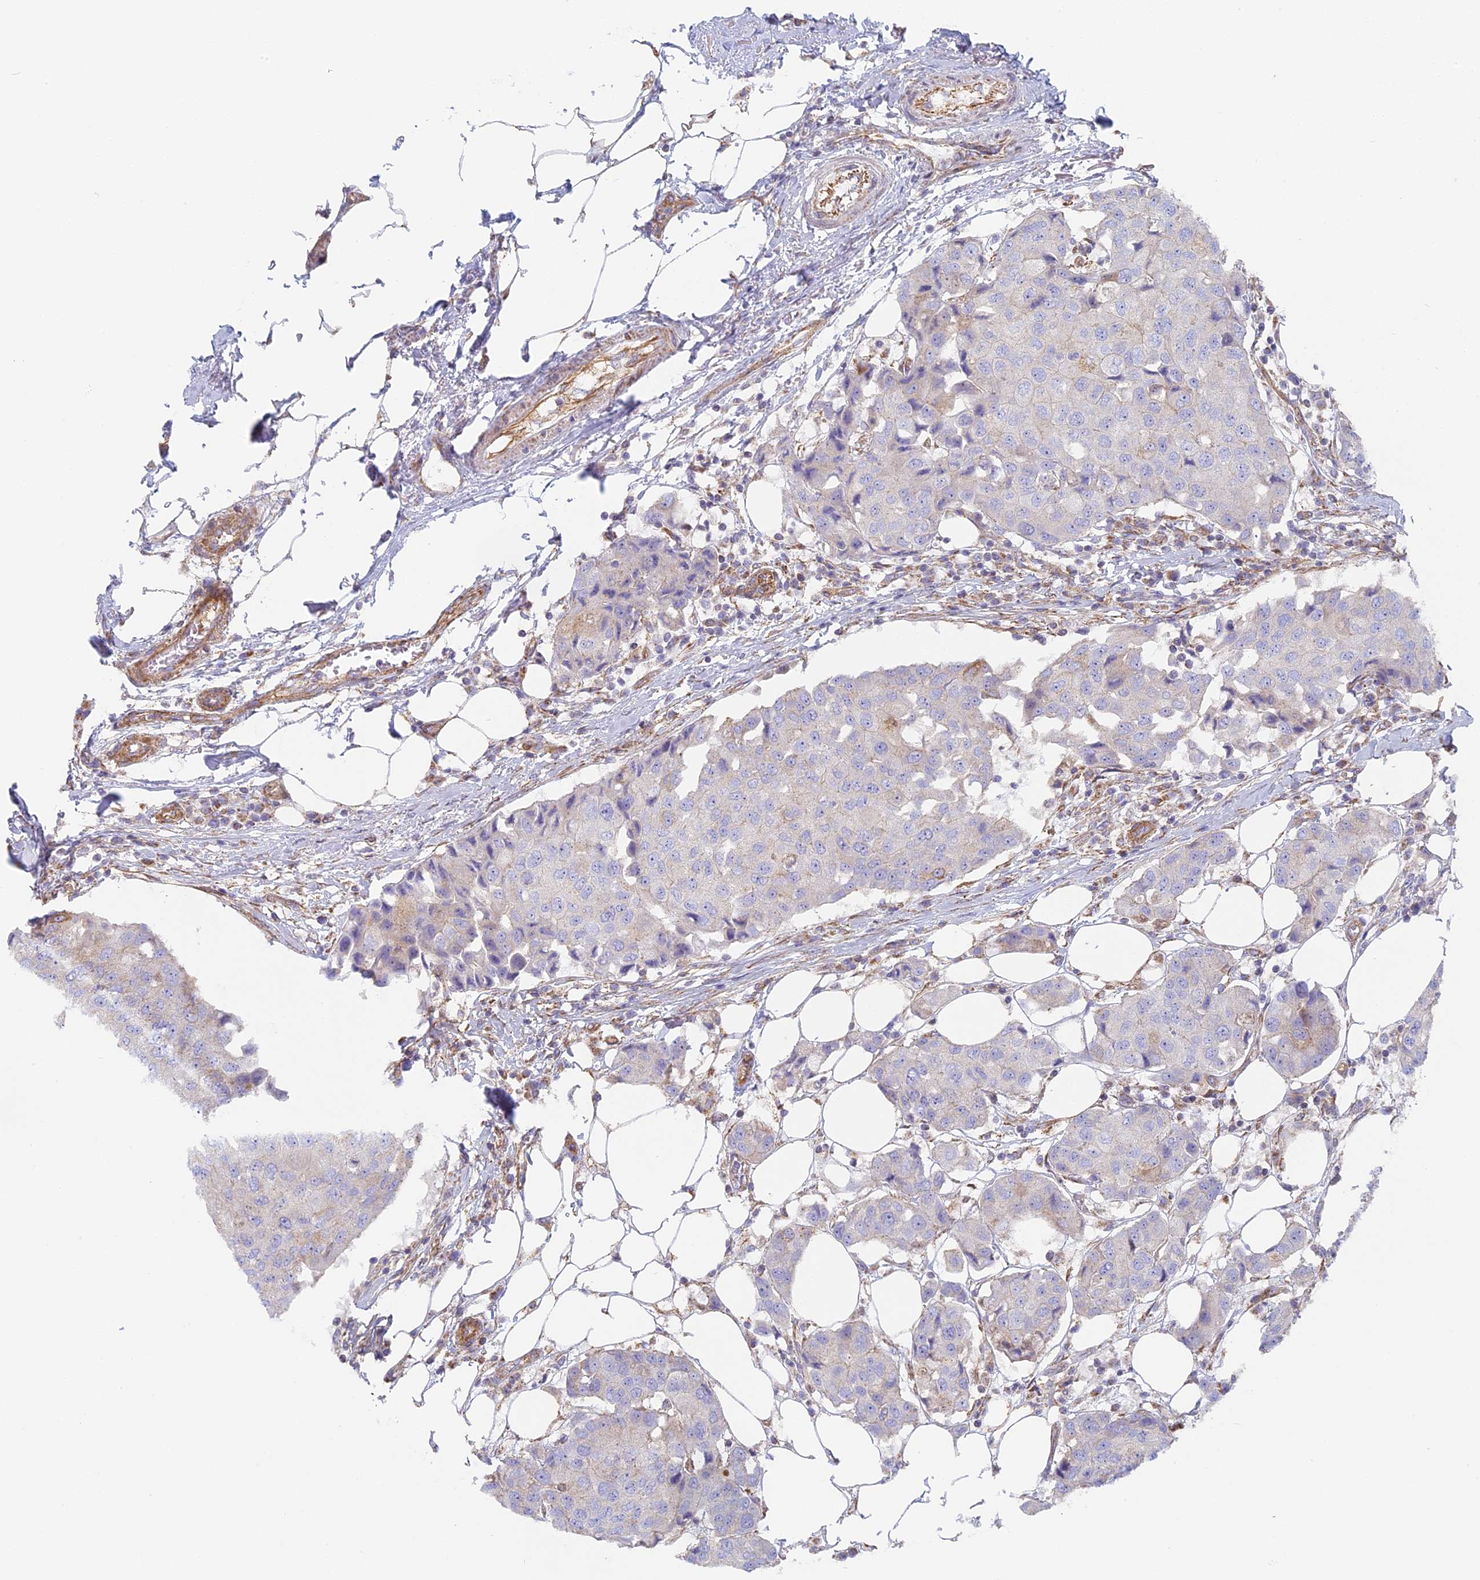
{"staining": {"intensity": "weak", "quantity": "<25%", "location": "cytoplasmic/membranous"}, "tissue": "breast cancer", "cell_type": "Tumor cells", "image_type": "cancer", "snomed": [{"axis": "morphology", "description": "Duct carcinoma"}, {"axis": "topography", "description": "Breast"}], "caption": "Breast cancer stained for a protein using immunohistochemistry (IHC) exhibits no positivity tumor cells.", "gene": "DDA1", "patient": {"sex": "female", "age": 80}}